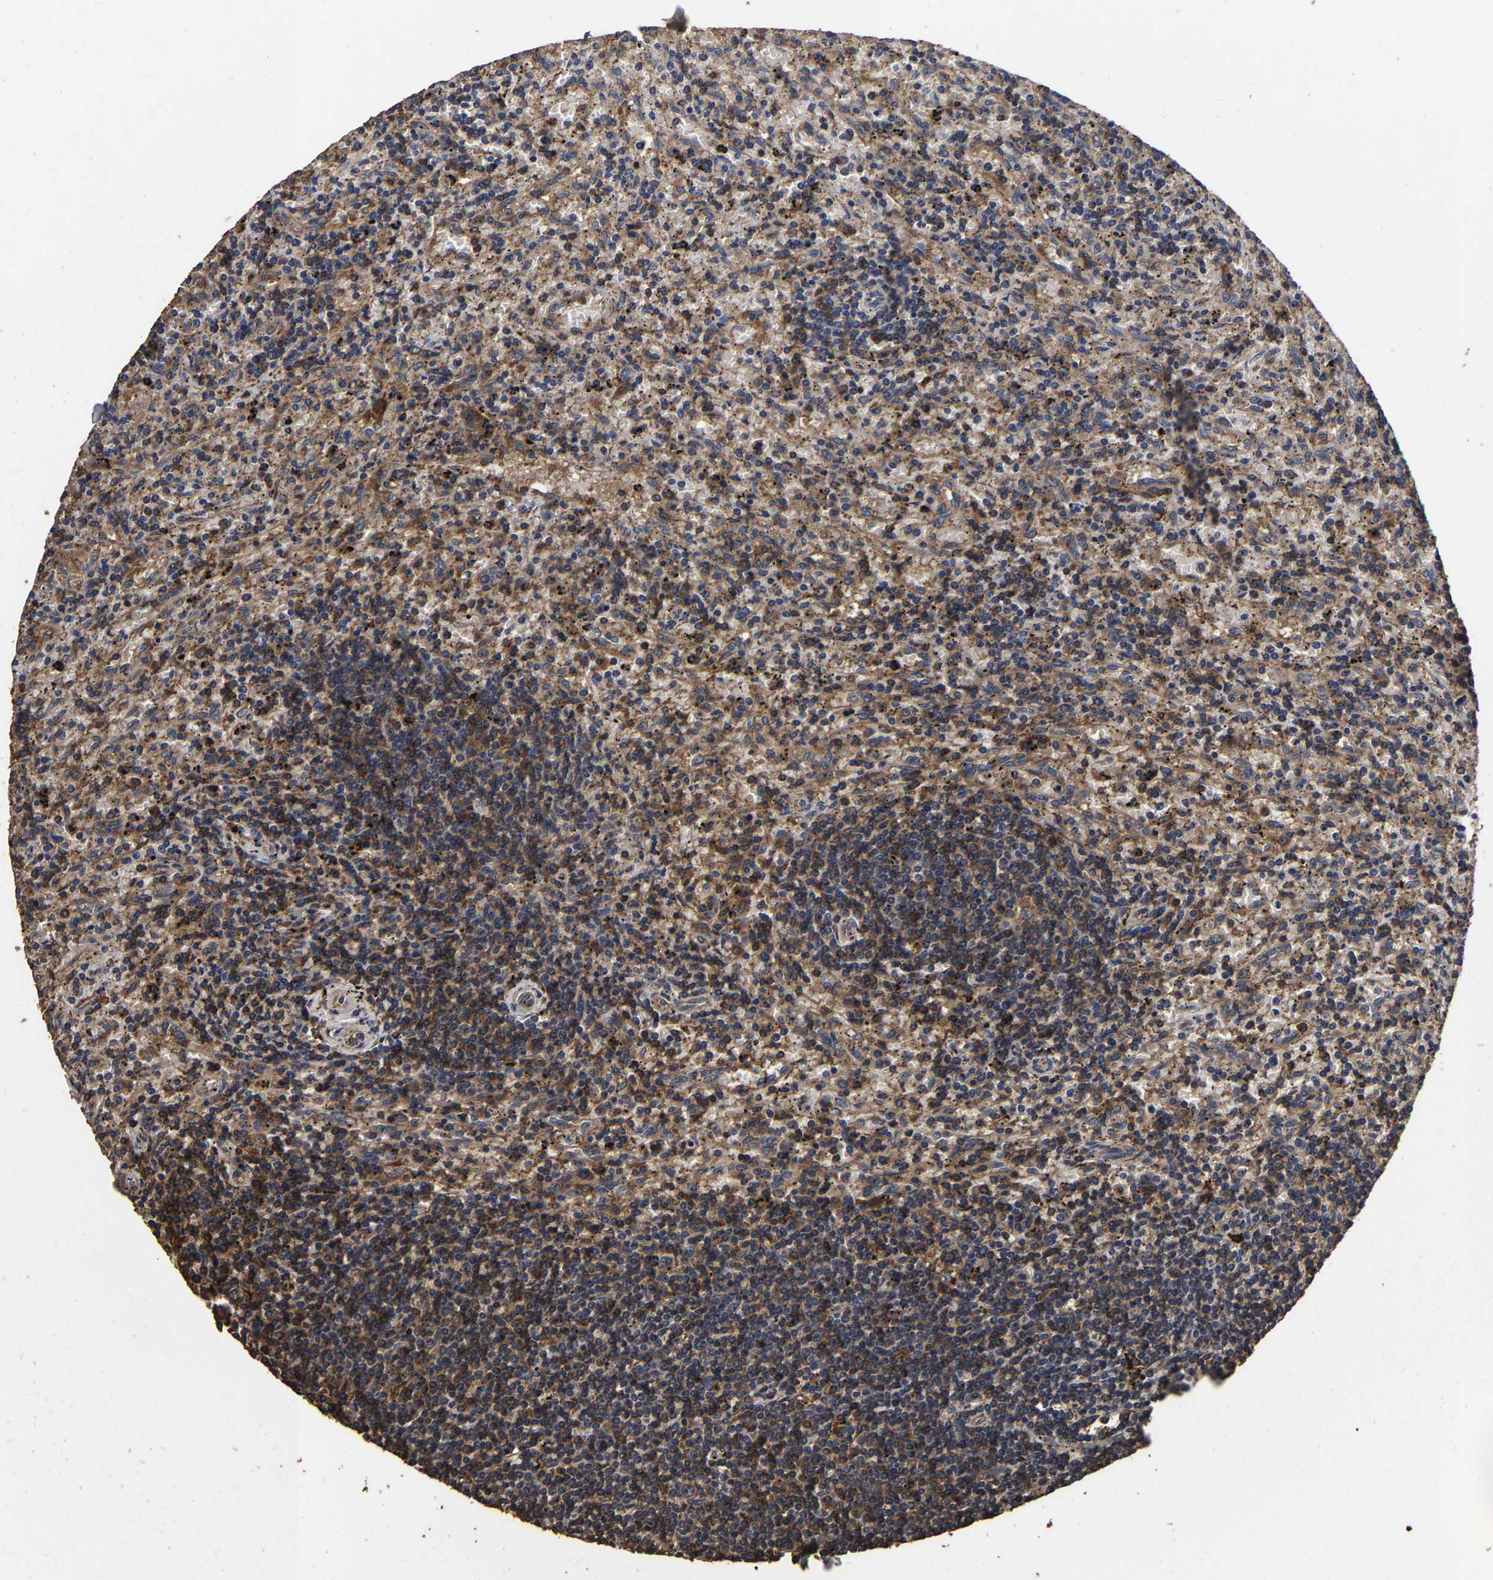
{"staining": {"intensity": "moderate", "quantity": ">75%", "location": "cytoplasmic/membranous"}, "tissue": "lymphoma", "cell_type": "Tumor cells", "image_type": "cancer", "snomed": [{"axis": "morphology", "description": "Malignant lymphoma, non-Hodgkin's type, Low grade"}, {"axis": "topography", "description": "Spleen"}], "caption": "Lymphoma tissue exhibits moderate cytoplasmic/membranous staining in about >75% of tumor cells", "gene": "ITCH", "patient": {"sex": "male", "age": 76}}